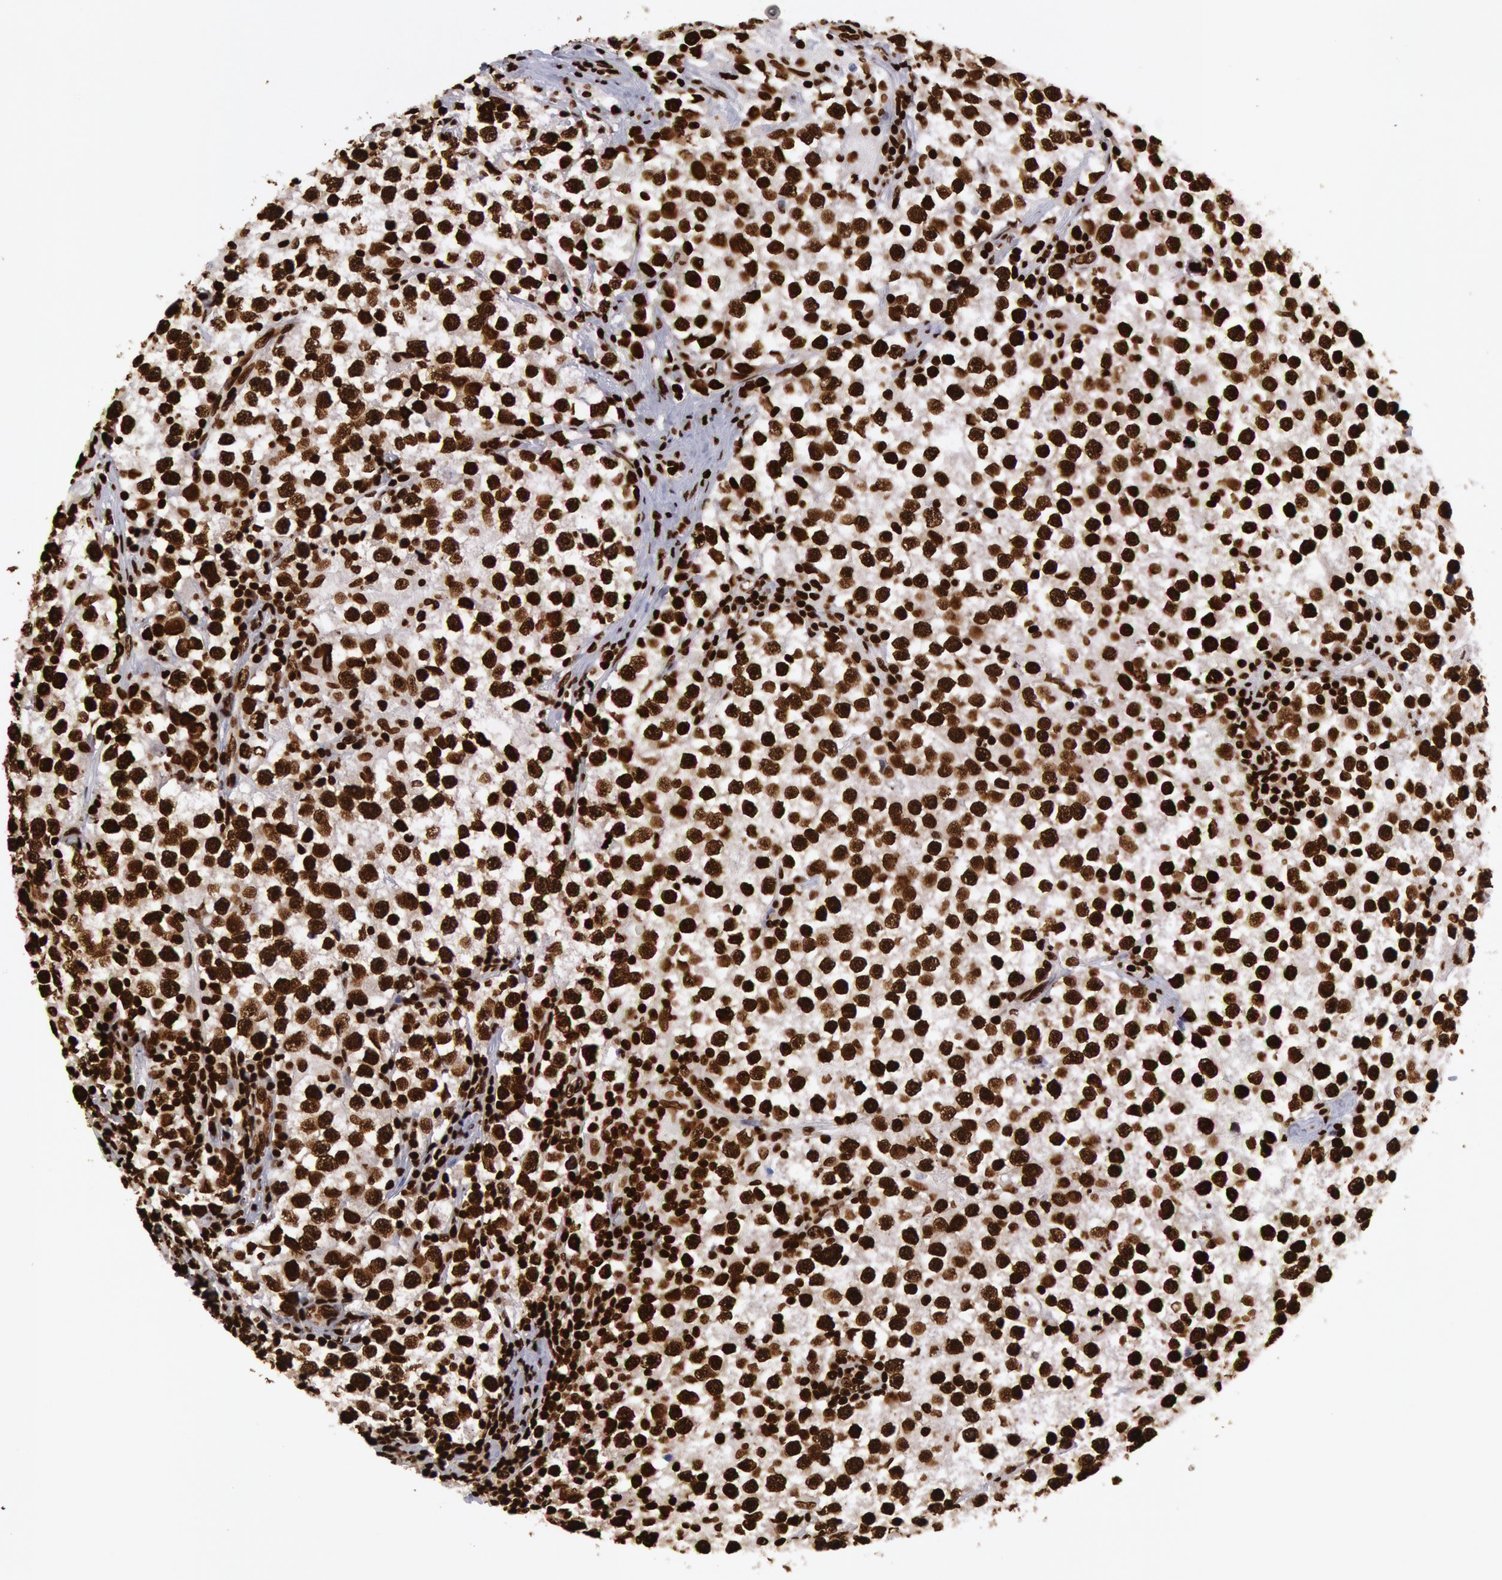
{"staining": {"intensity": "strong", "quantity": ">75%", "location": "nuclear"}, "tissue": "testis cancer", "cell_type": "Tumor cells", "image_type": "cancer", "snomed": [{"axis": "morphology", "description": "Seminoma, NOS"}, {"axis": "topography", "description": "Testis"}], "caption": "A brown stain shows strong nuclear expression of a protein in testis cancer (seminoma) tumor cells.", "gene": "H3-4", "patient": {"sex": "male", "age": 35}}